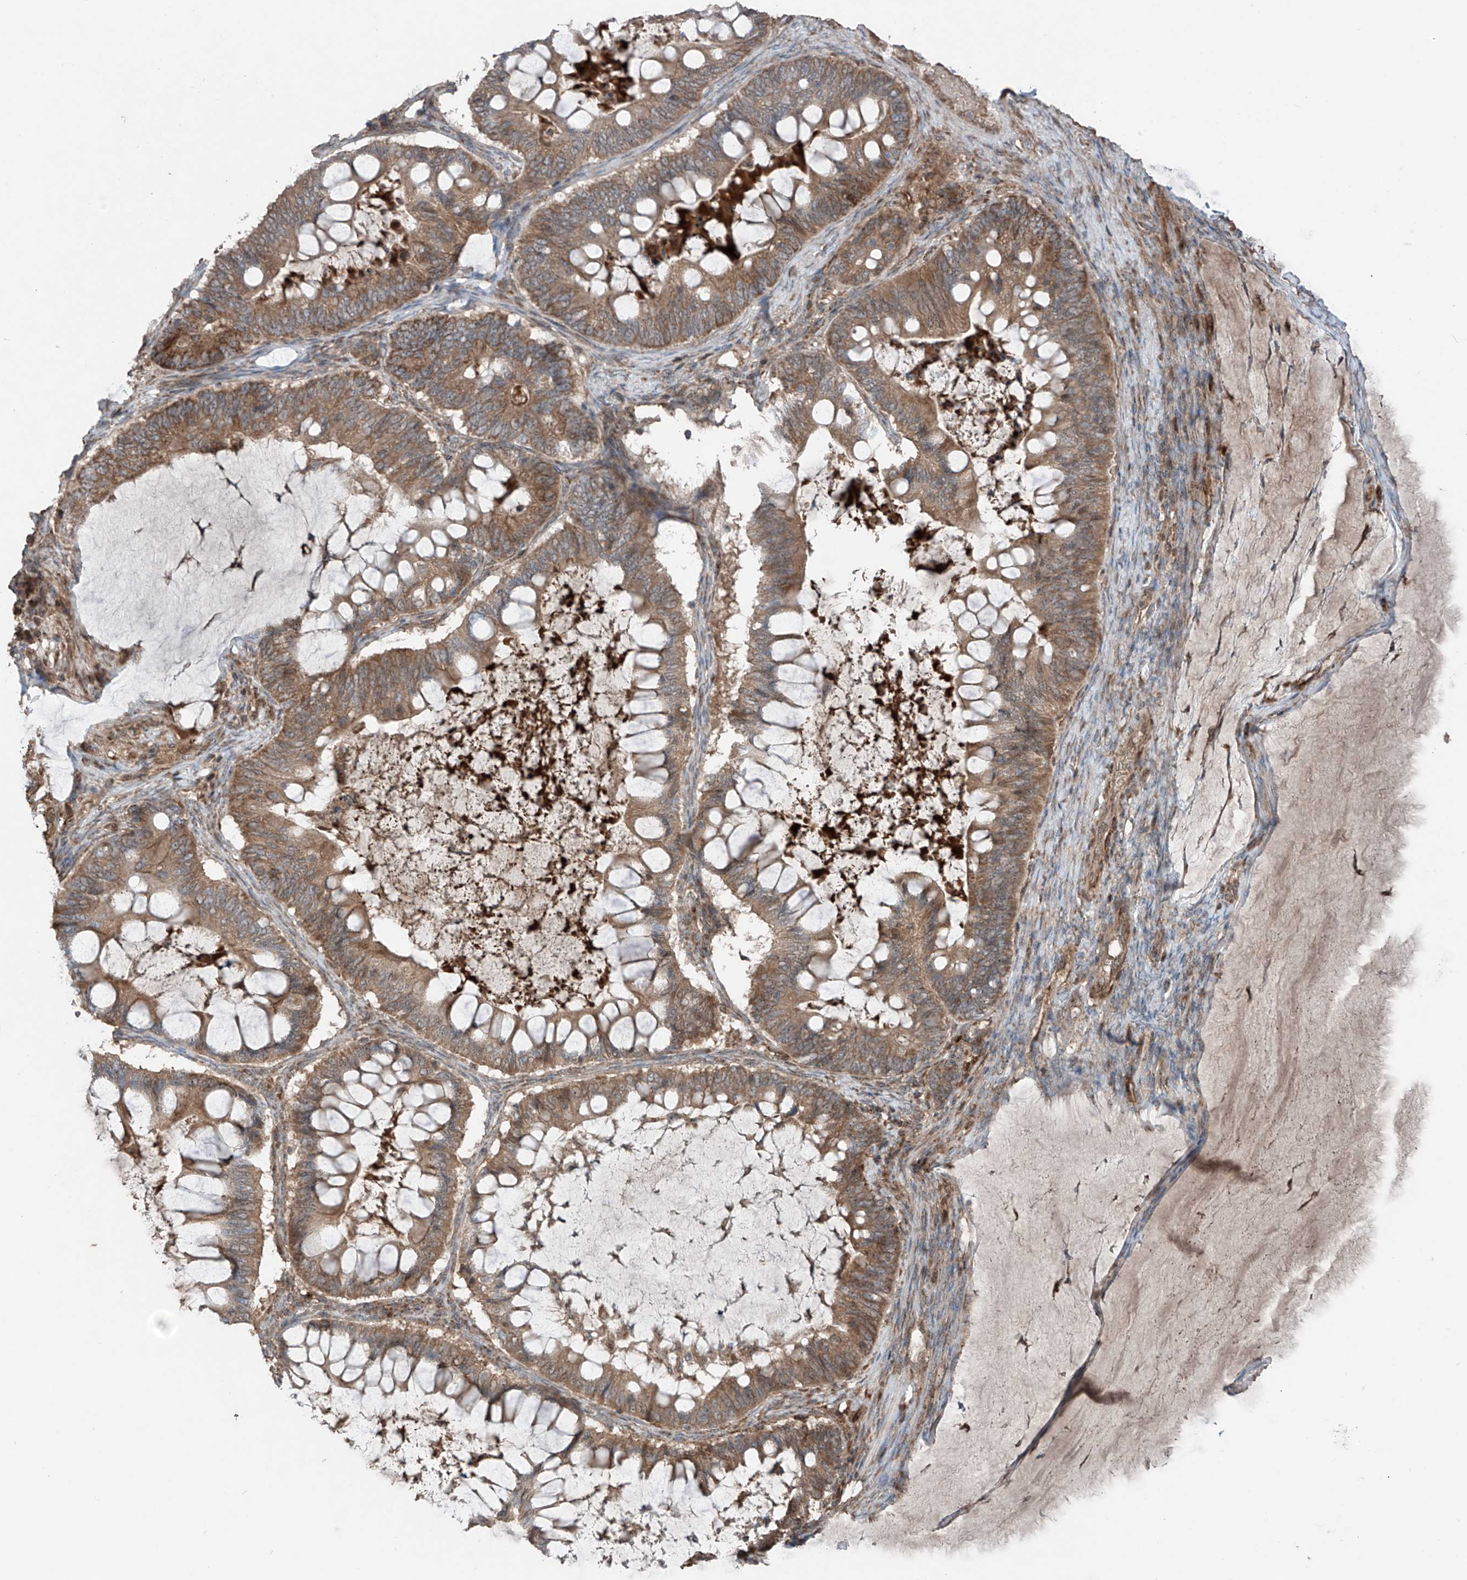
{"staining": {"intensity": "weak", "quantity": ">75%", "location": "cytoplasmic/membranous"}, "tissue": "ovarian cancer", "cell_type": "Tumor cells", "image_type": "cancer", "snomed": [{"axis": "morphology", "description": "Cystadenocarcinoma, mucinous, NOS"}, {"axis": "topography", "description": "Ovary"}], "caption": "The photomicrograph shows immunohistochemical staining of mucinous cystadenocarcinoma (ovarian). There is weak cytoplasmic/membranous expression is present in approximately >75% of tumor cells.", "gene": "SAMD3", "patient": {"sex": "female", "age": 61}}